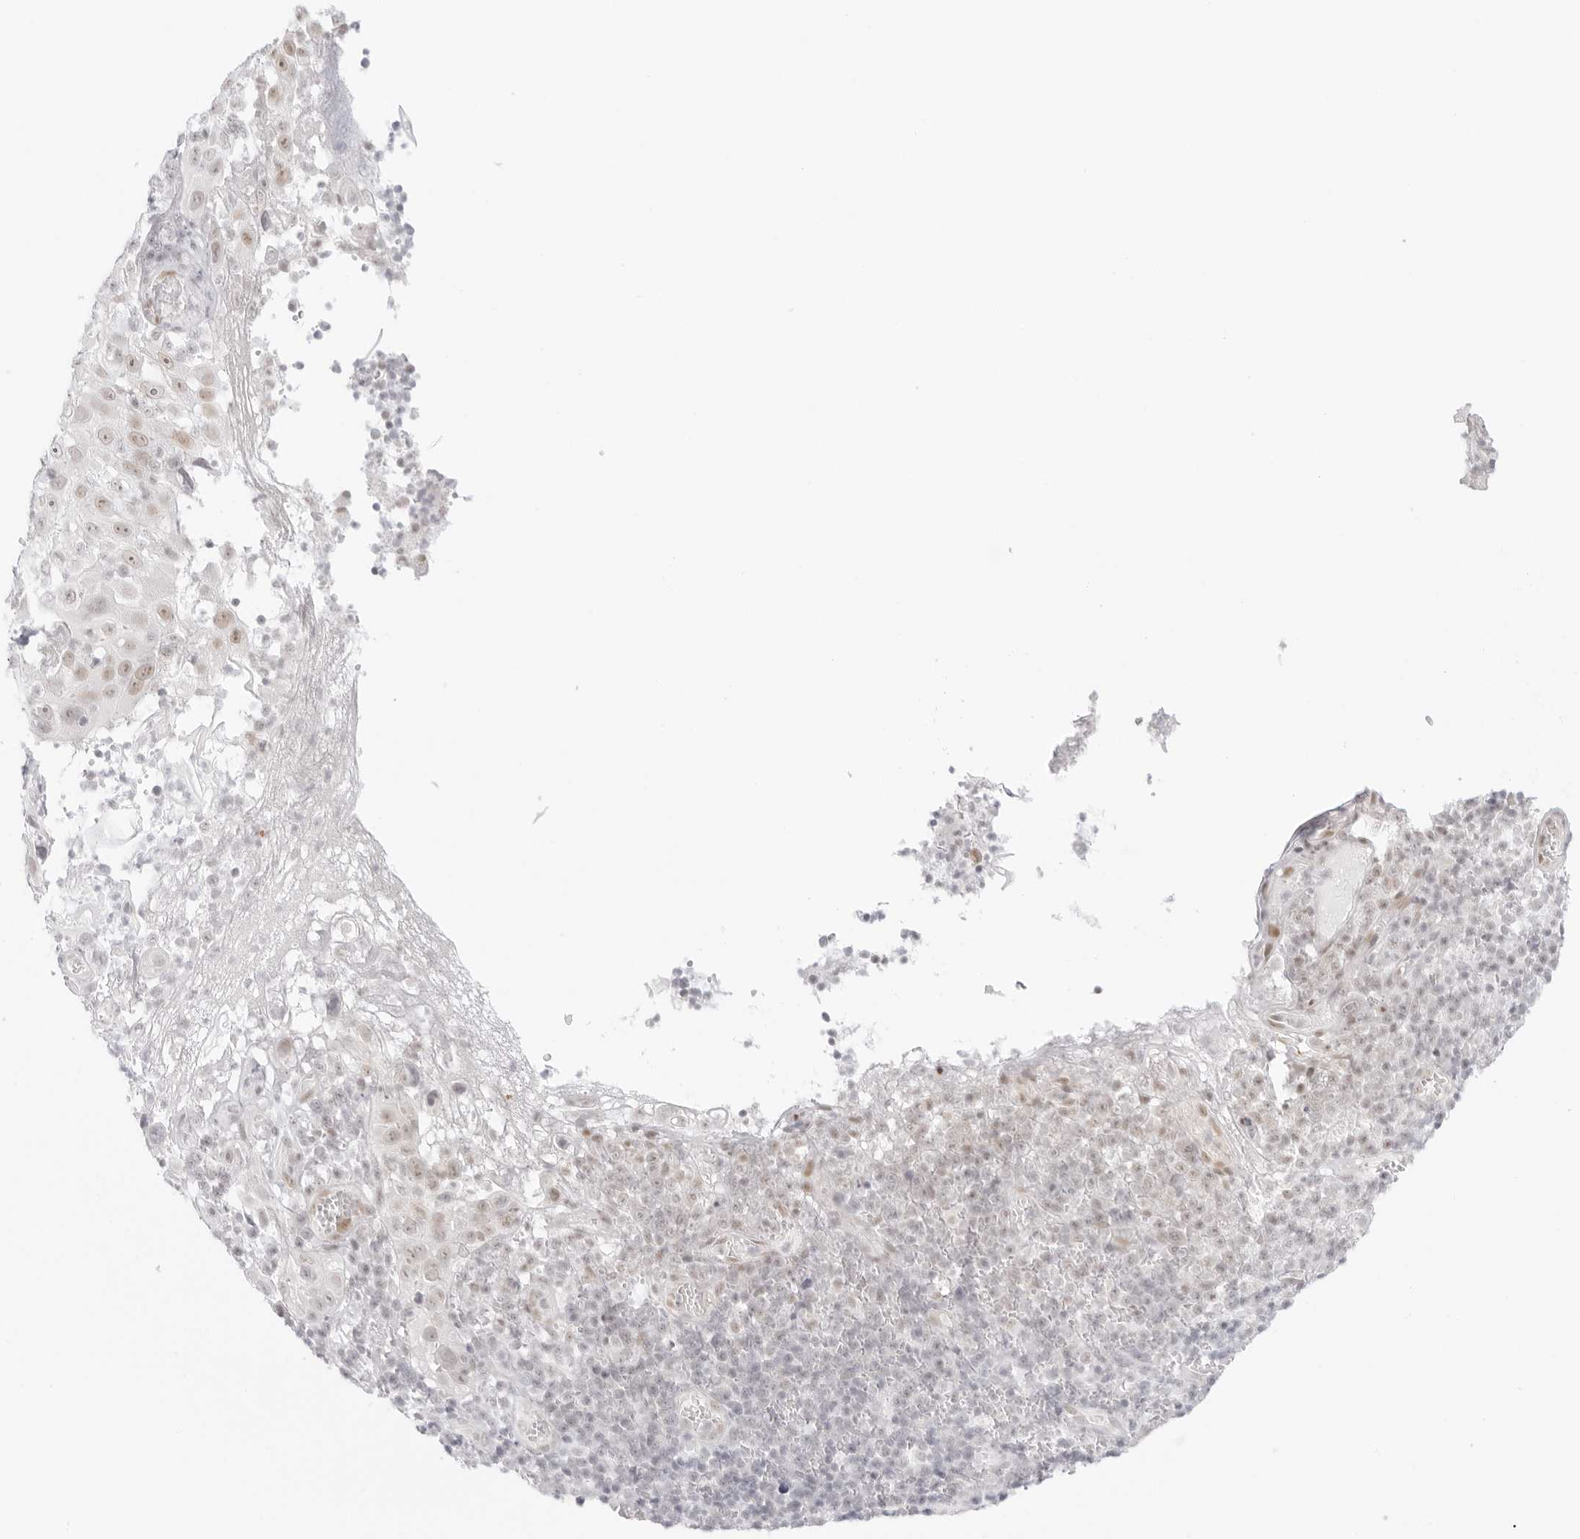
{"staining": {"intensity": "weak", "quantity": "25%-75%", "location": "nuclear"}, "tissue": "cervical cancer", "cell_type": "Tumor cells", "image_type": "cancer", "snomed": [{"axis": "morphology", "description": "Squamous cell carcinoma, NOS"}, {"axis": "topography", "description": "Cervix"}], "caption": "Immunohistochemical staining of cervical cancer displays low levels of weak nuclear protein staining in about 25%-75% of tumor cells. The protein is stained brown, and the nuclei are stained in blue (DAB IHC with brightfield microscopy, high magnification).", "gene": "MED18", "patient": {"sex": "female", "age": 46}}